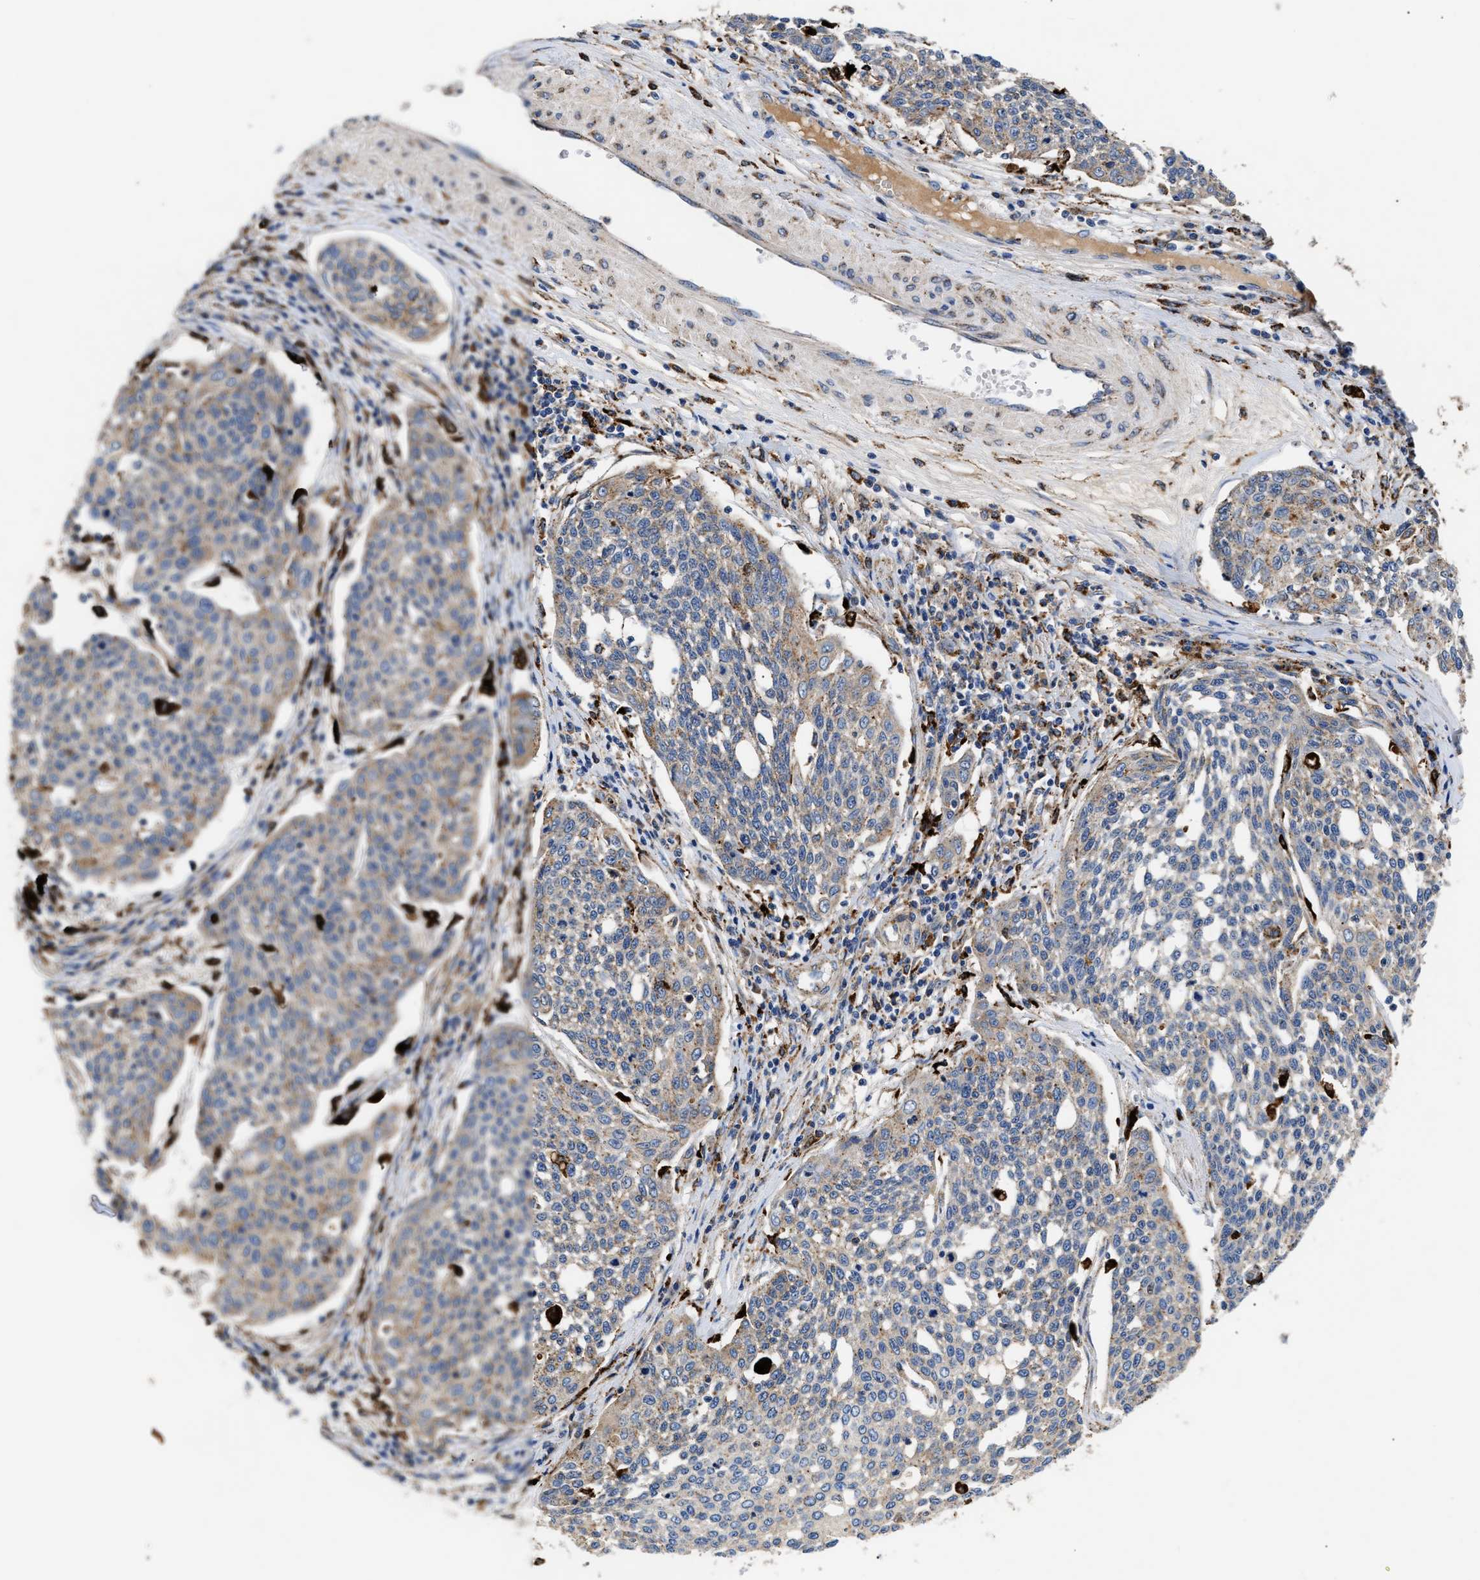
{"staining": {"intensity": "moderate", "quantity": "<25%", "location": "cytoplasmic/membranous"}, "tissue": "cervical cancer", "cell_type": "Tumor cells", "image_type": "cancer", "snomed": [{"axis": "morphology", "description": "Squamous cell carcinoma, NOS"}, {"axis": "topography", "description": "Cervix"}], "caption": "About <25% of tumor cells in human cervical cancer (squamous cell carcinoma) show moderate cytoplasmic/membranous protein positivity as visualized by brown immunohistochemical staining.", "gene": "CCDC146", "patient": {"sex": "female", "age": 34}}